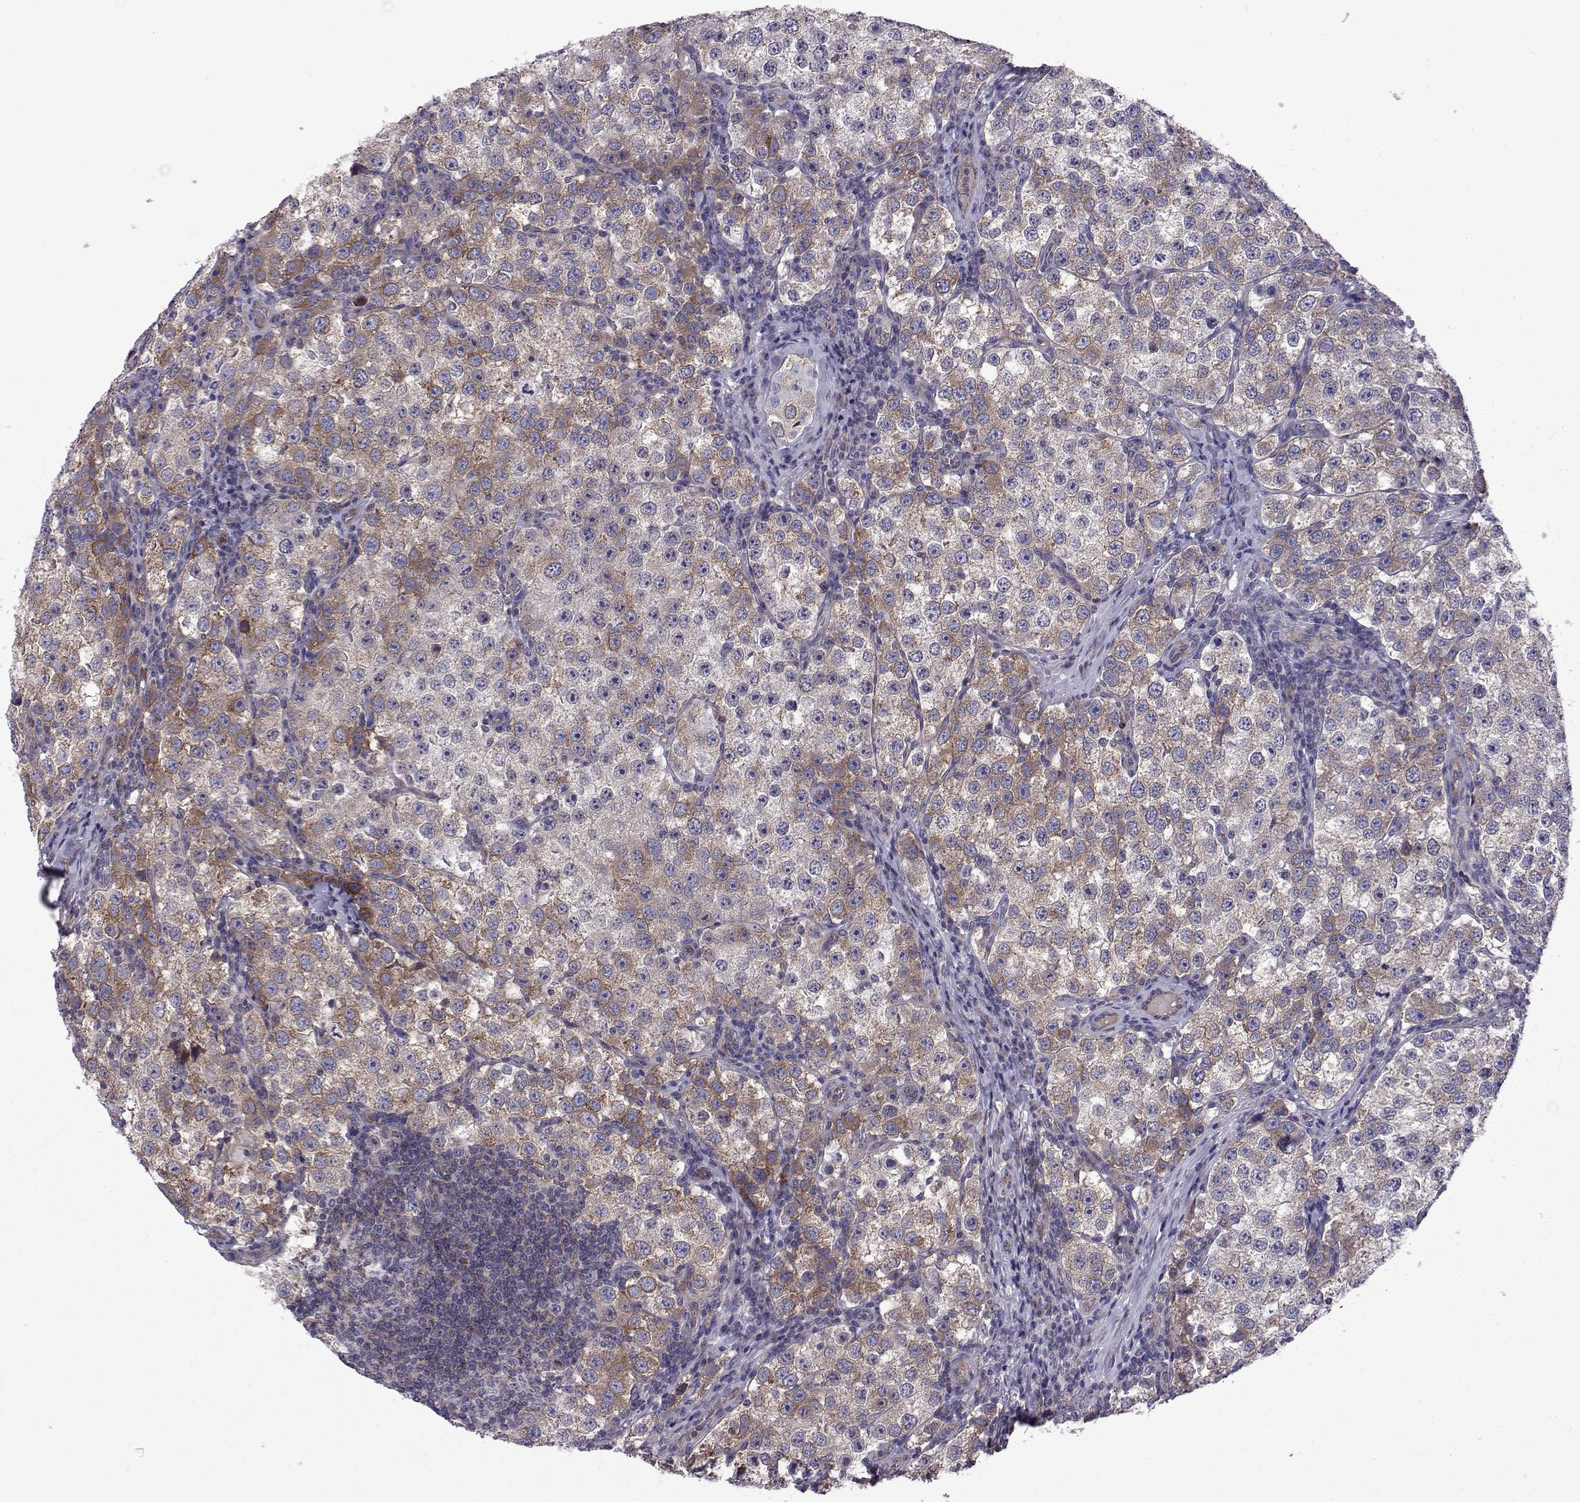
{"staining": {"intensity": "moderate", "quantity": "<25%", "location": "cytoplasmic/membranous"}, "tissue": "testis cancer", "cell_type": "Tumor cells", "image_type": "cancer", "snomed": [{"axis": "morphology", "description": "Seminoma, NOS"}, {"axis": "topography", "description": "Testis"}], "caption": "DAB immunohistochemical staining of human testis cancer demonstrates moderate cytoplasmic/membranous protein staining in approximately <25% of tumor cells.", "gene": "TCF15", "patient": {"sex": "male", "age": 37}}